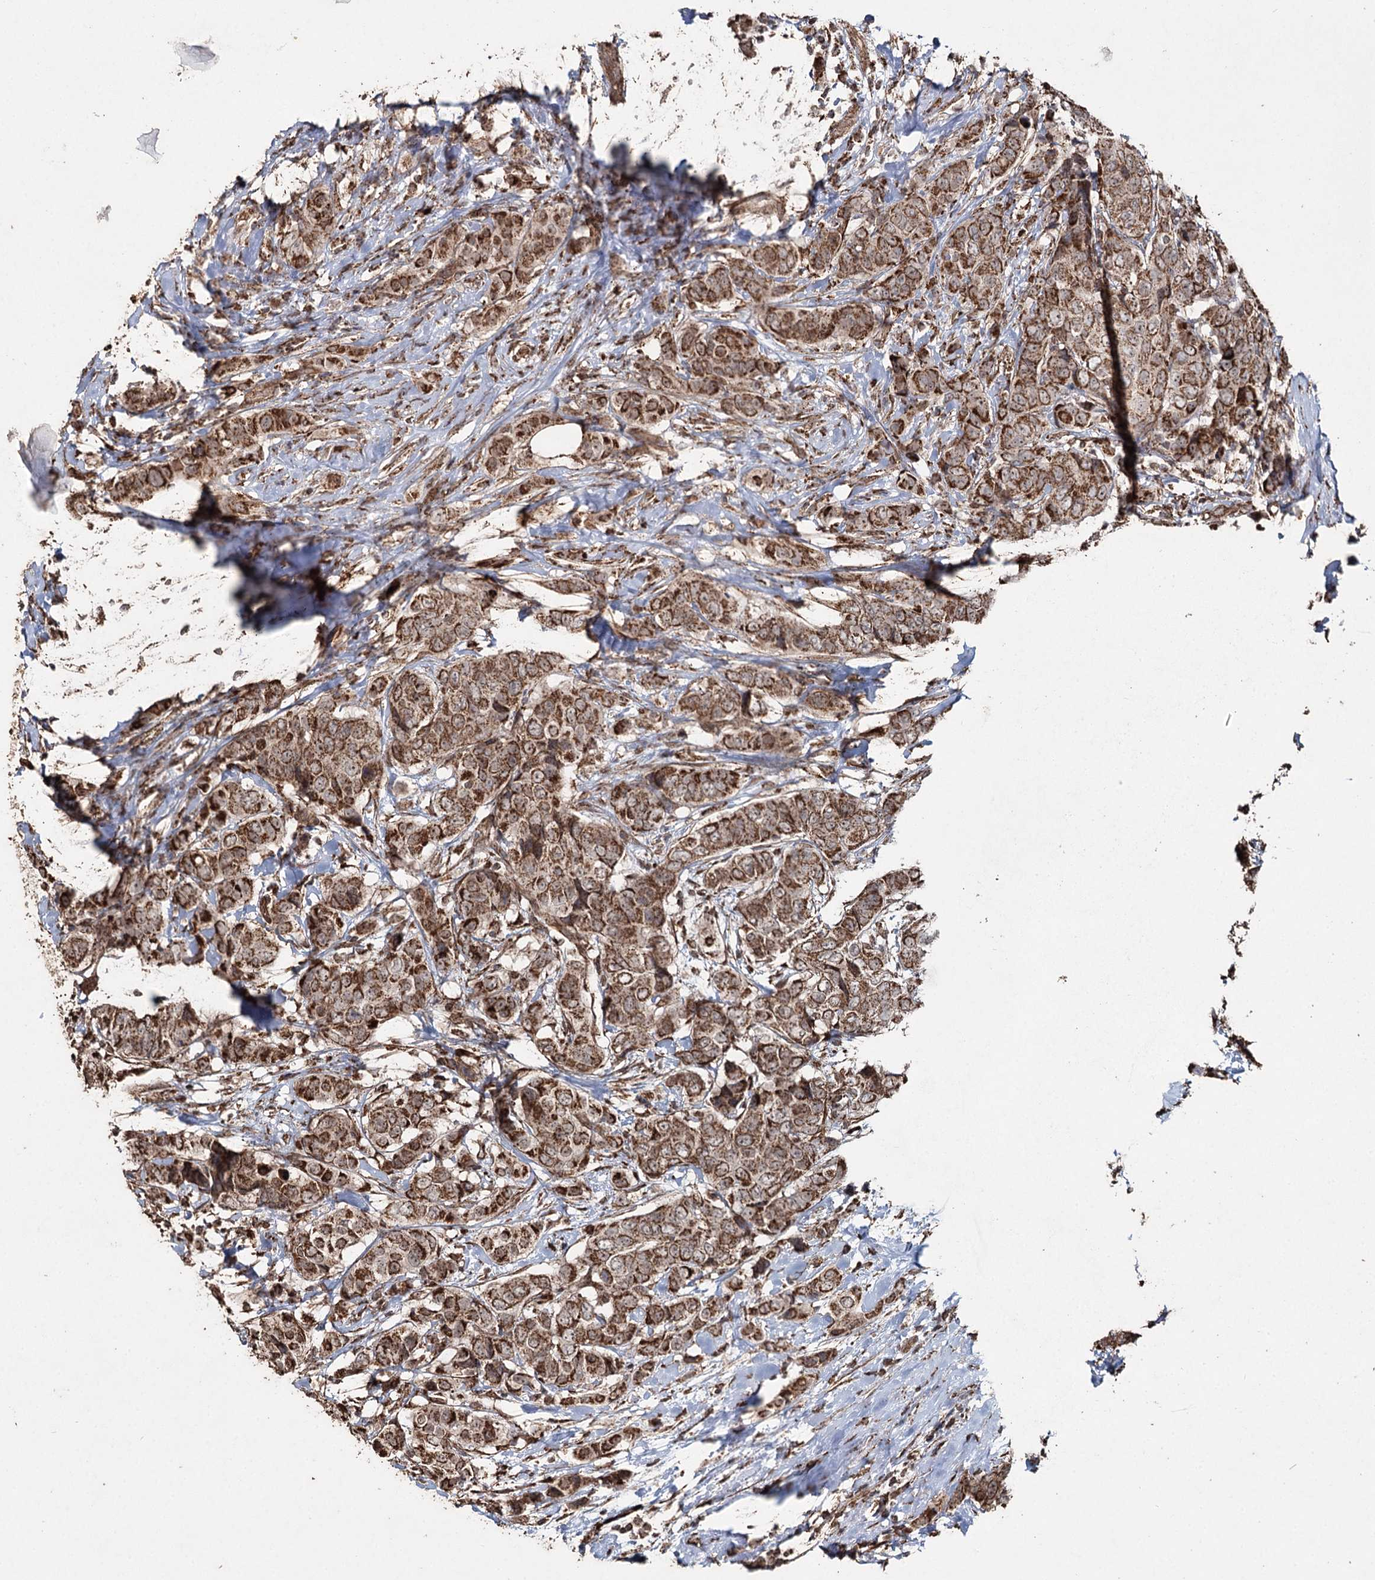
{"staining": {"intensity": "strong", "quantity": ">75%", "location": "cytoplasmic/membranous"}, "tissue": "breast cancer", "cell_type": "Tumor cells", "image_type": "cancer", "snomed": [{"axis": "morphology", "description": "Lobular carcinoma"}, {"axis": "topography", "description": "Breast"}], "caption": "Protein expression analysis of breast cancer reveals strong cytoplasmic/membranous expression in about >75% of tumor cells.", "gene": "SLF2", "patient": {"sex": "female", "age": 51}}